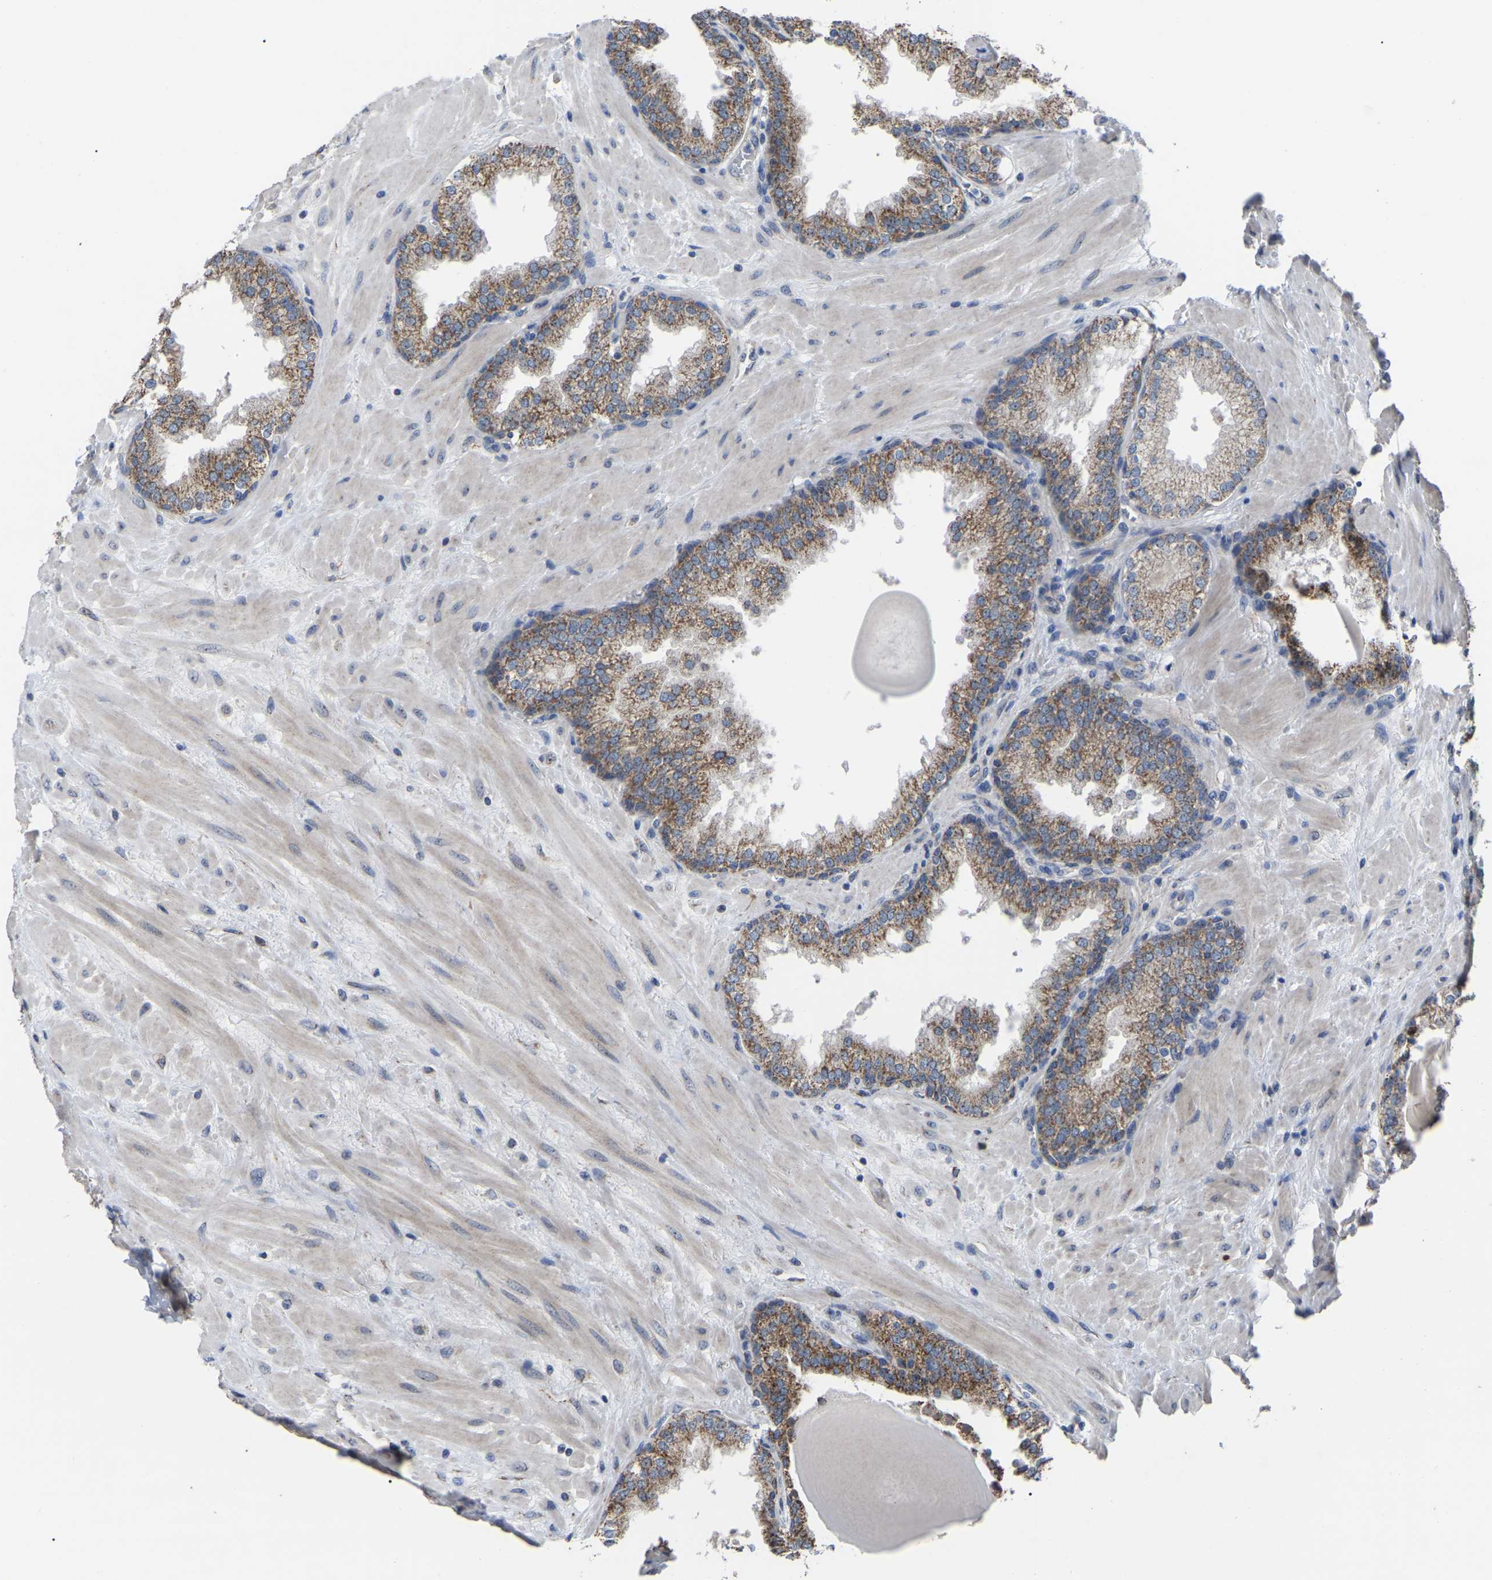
{"staining": {"intensity": "moderate", "quantity": "25%-75%", "location": "cytoplasmic/membranous"}, "tissue": "prostate", "cell_type": "Glandular cells", "image_type": "normal", "snomed": [{"axis": "morphology", "description": "Normal tissue, NOS"}, {"axis": "topography", "description": "Prostate"}], "caption": "Protein expression analysis of unremarkable human prostate reveals moderate cytoplasmic/membranous expression in approximately 25%-75% of glandular cells.", "gene": "NOP53", "patient": {"sex": "male", "age": 51}}